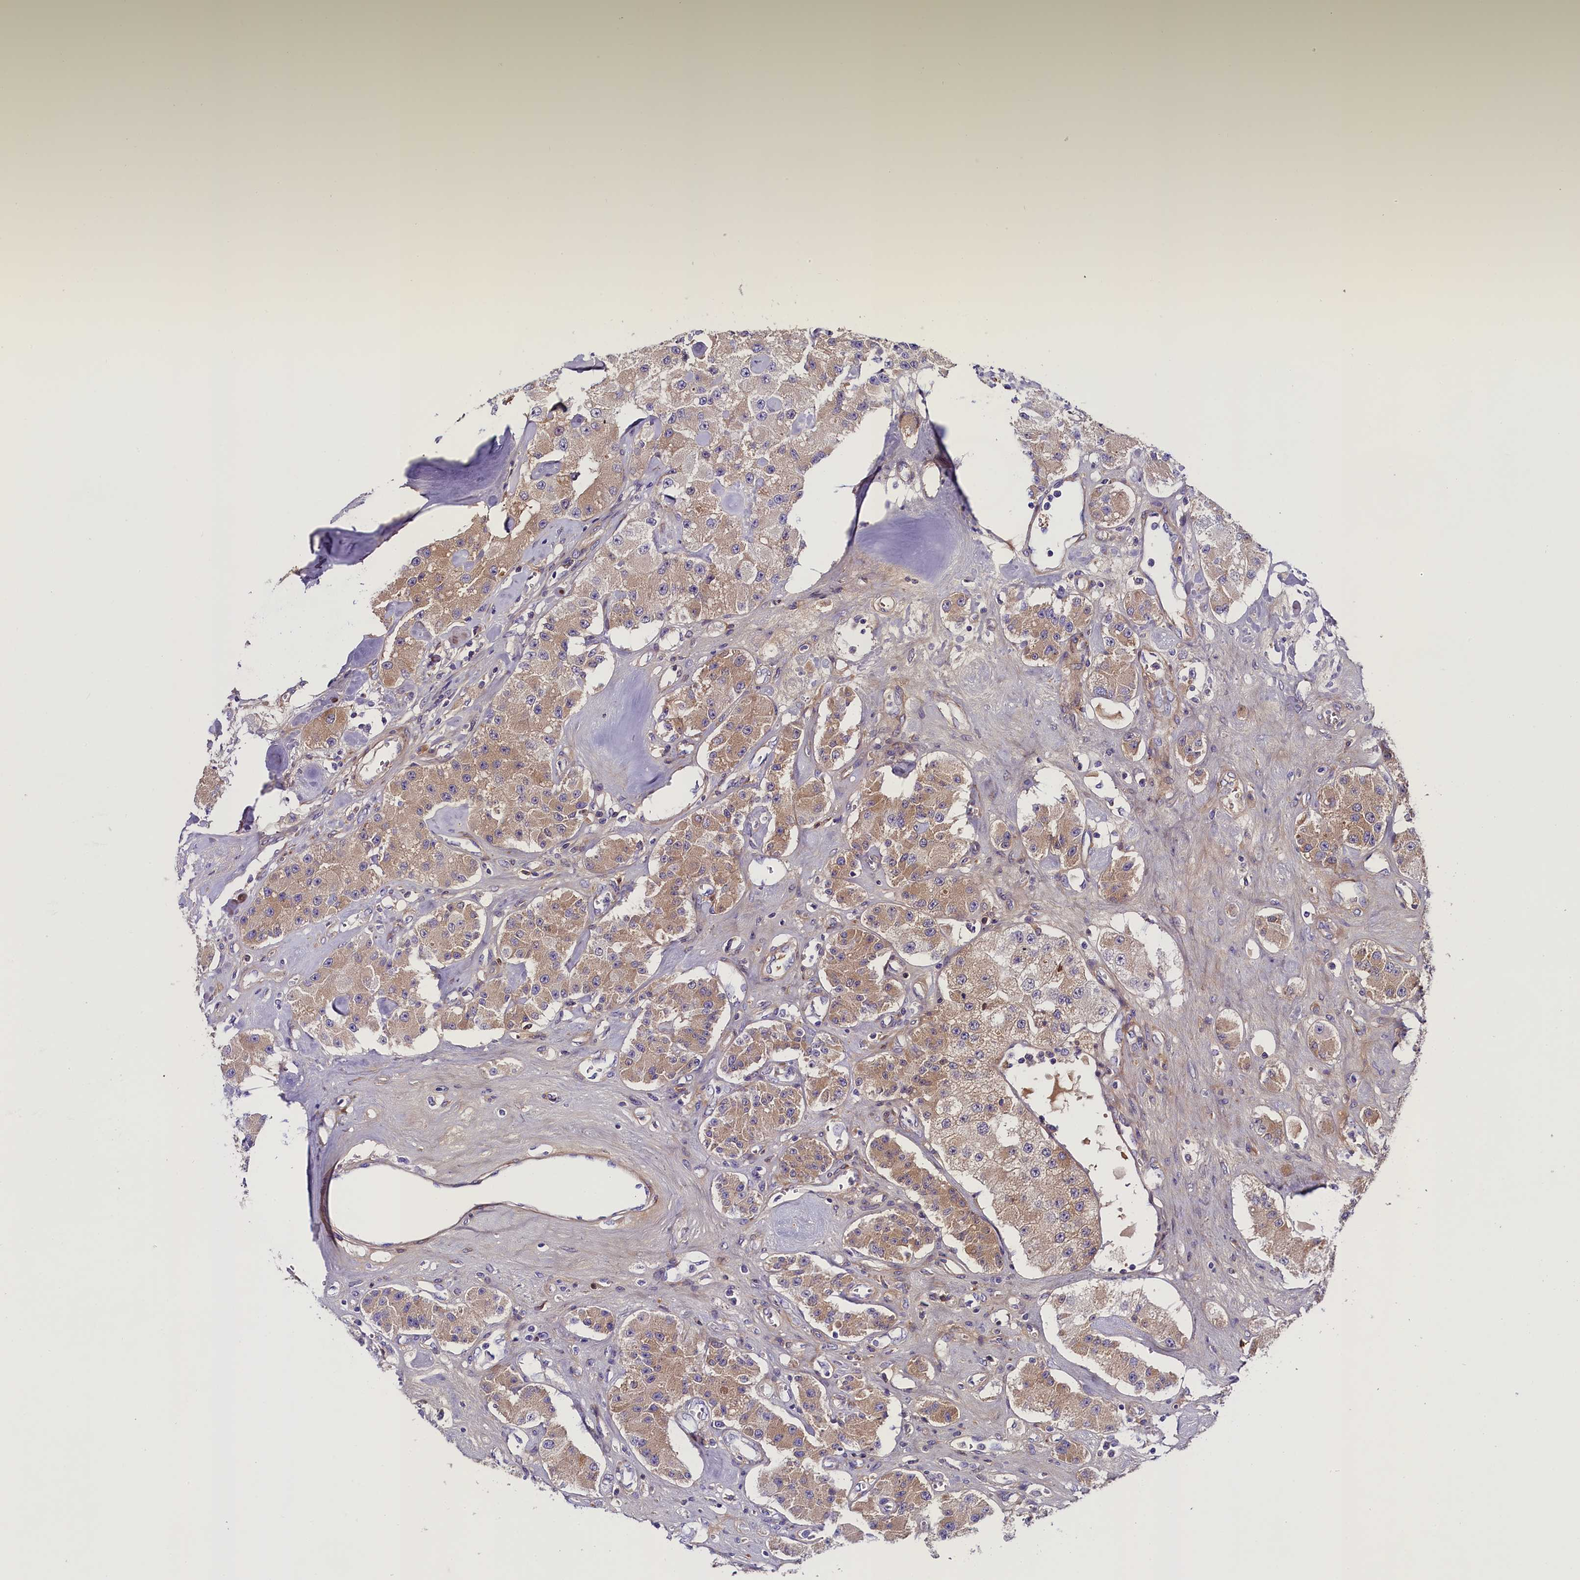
{"staining": {"intensity": "moderate", "quantity": ">75%", "location": "cytoplasmic/membranous"}, "tissue": "carcinoid", "cell_type": "Tumor cells", "image_type": "cancer", "snomed": [{"axis": "morphology", "description": "Carcinoid, malignant, NOS"}, {"axis": "topography", "description": "Pancreas"}], "caption": "Malignant carcinoid stained with DAB IHC exhibits medium levels of moderate cytoplasmic/membranous staining in about >75% of tumor cells.", "gene": "SOD3", "patient": {"sex": "male", "age": 41}}